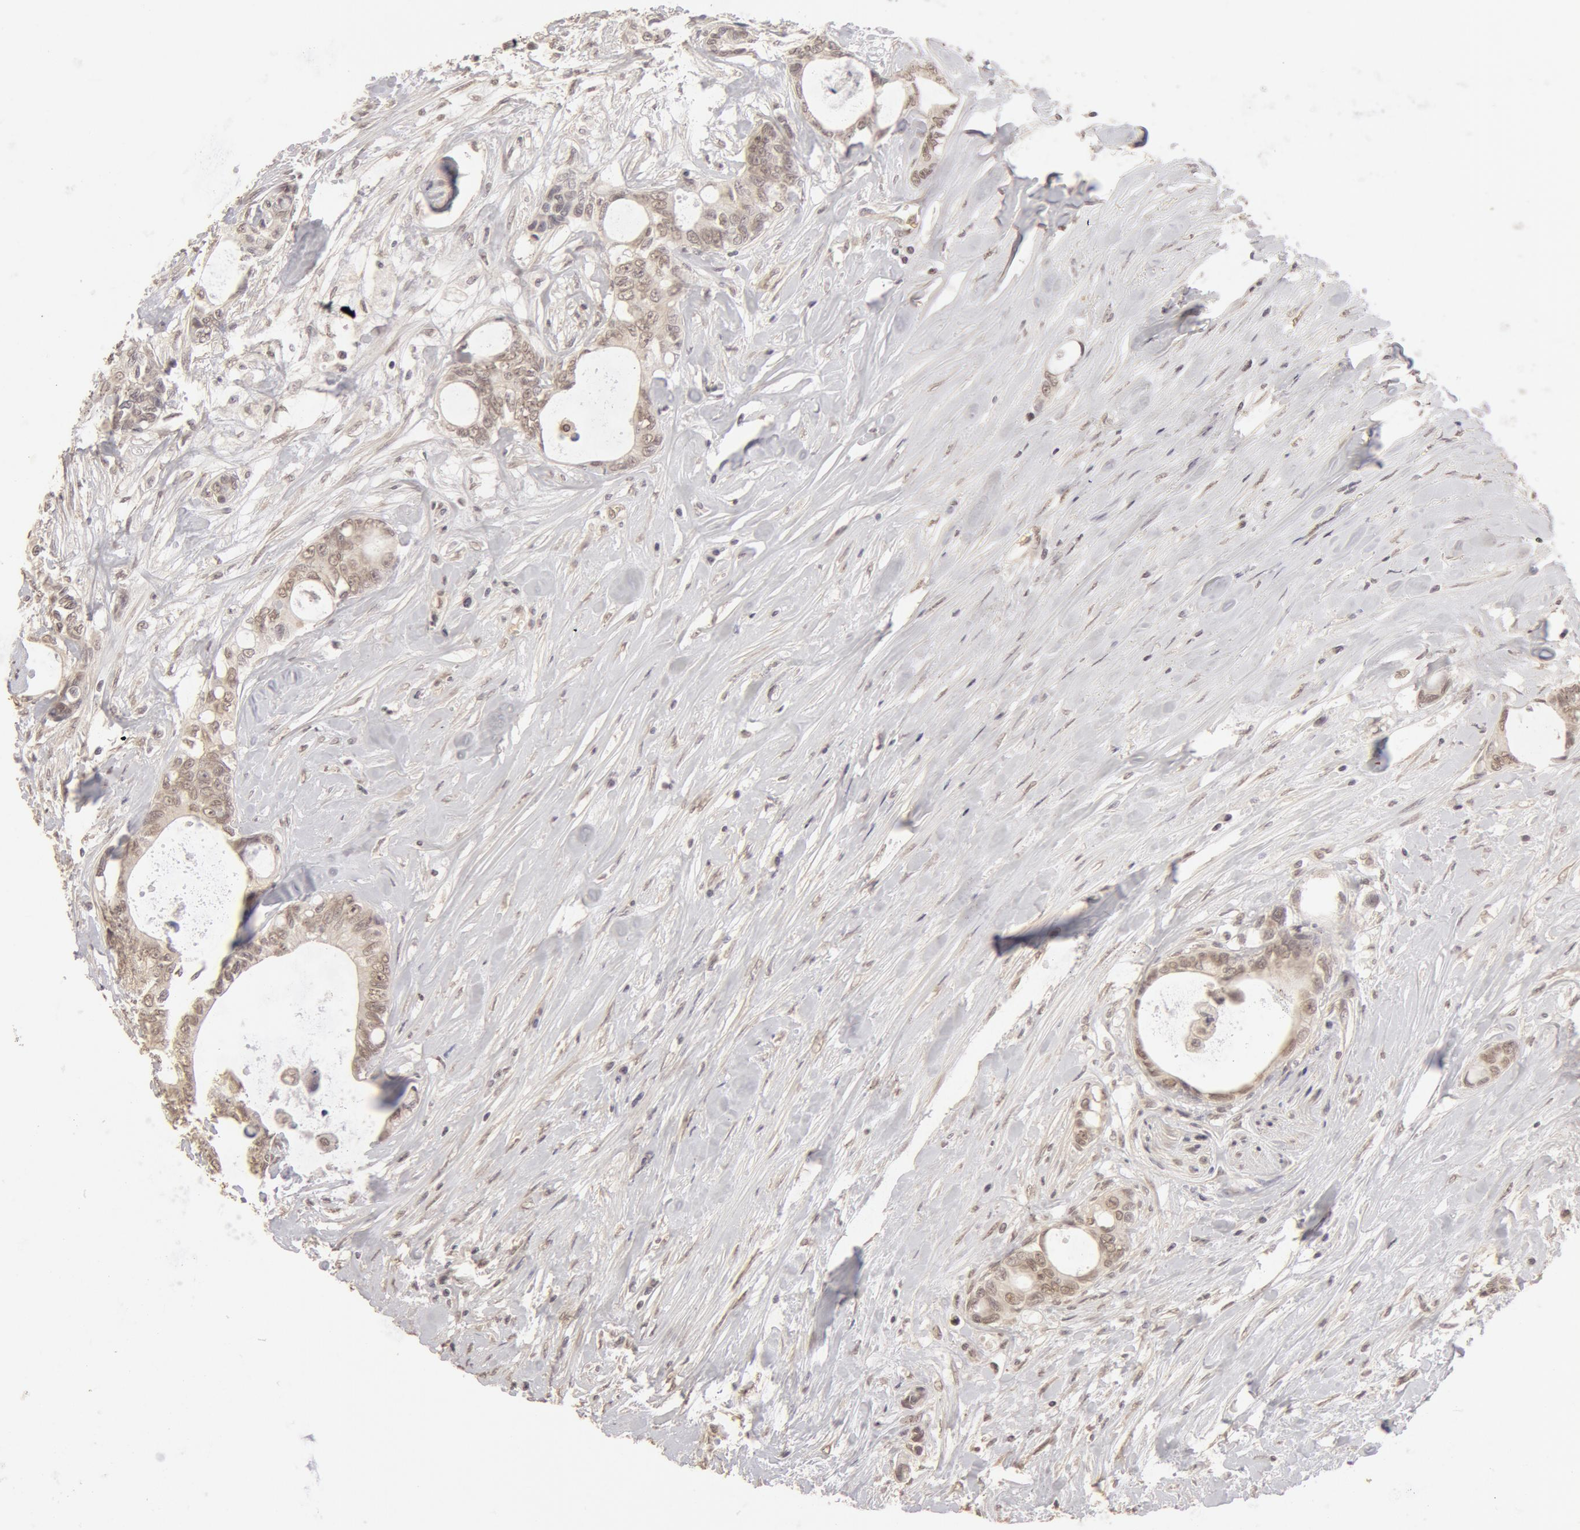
{"staining": {"intensity": "weak", "quantity": ">75%", "location": "cytoplasmic/membranous"}, "tissue": "colorectal cancer", "cell_type": "Tumor cells", "image_type": "cancer", "snomed": [{"axis": "morphology", "description": "Adenocarcinoma, NOS"}, {"axis": "topography", "description": "Rectum"}], "caption": "Adenocarcinoma (colorectal) stained with a brown dye reveals weak cytoplasmic/membranous positive positivity in about >75% of tumor cells.", "gene": "ADAM10", "patient": {"sex": "female", "age": 57}}